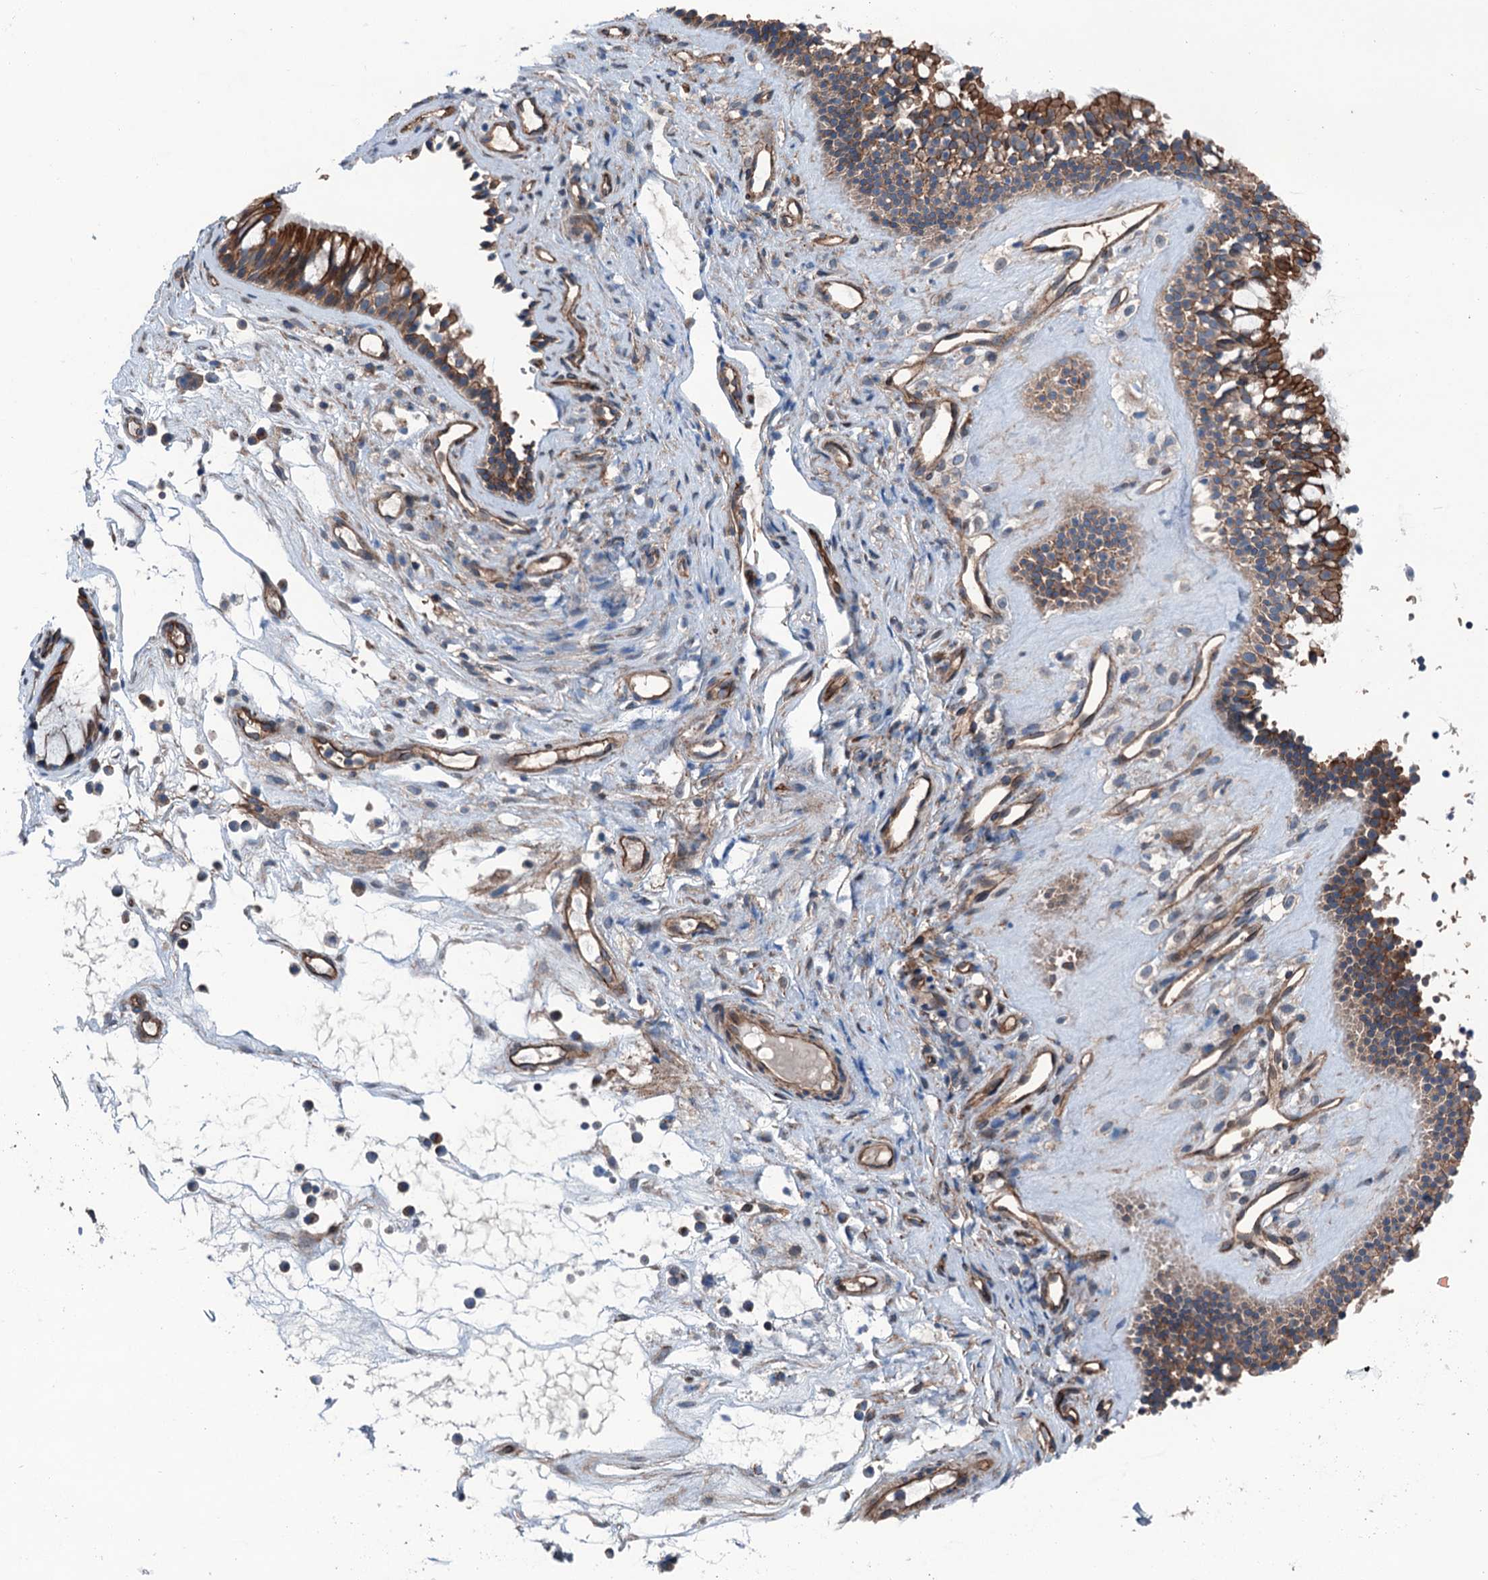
{"staining": {"intensity": "moderate", "quantity": "25%-75%", "location": "cytoplasmic/membranous"}, "tissue": "nasopharynx", "cell_type": "Respiratory epithelial cells", "image_type": "normal", "snomed": [{"axis": "morphology", "description": "Normal tissue, NOS"}, {"axis": "morphology", "description": "Inflammation, NOS"}, {"axis": "morphology", "description": "Malignant melanoma, Metastatic site"}, {"axis": "topography", "description": "Nasopharynx"}], "caption": "Protein analysis of unremarkable nasopharynx exhibits moderate cytoplasmic/membranous positivity in approximately 25%-75% of respiratory epithelial cells.", "gene": "NMRAL1", "patient": {"sex": "male", "age": 70}}